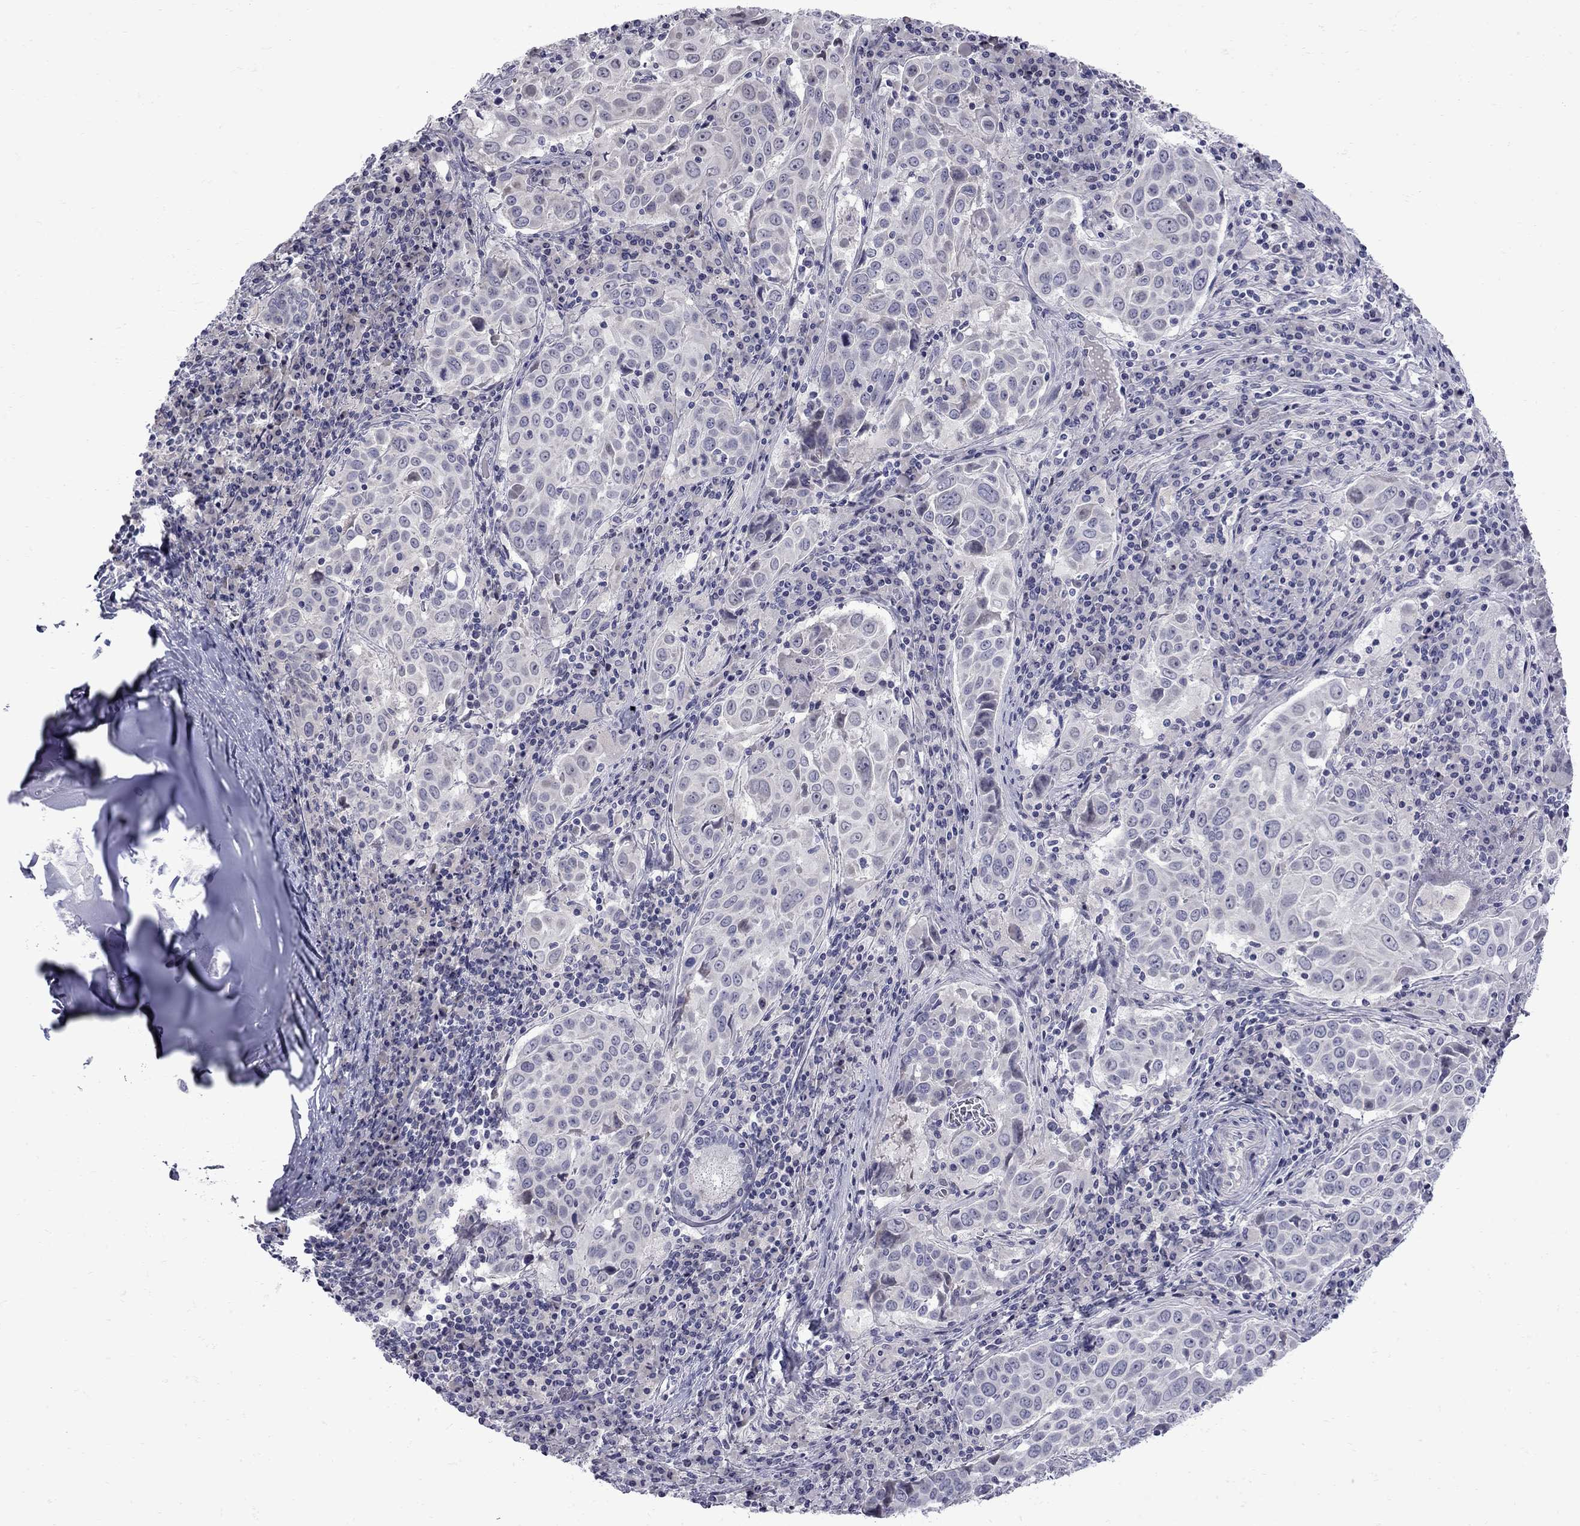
{"staining": {"intensity": "negative", "quantity": "none", "location": "none"}, "tissue": "lung cancer", "cell_type": "Tumor cells", "image_type": "cancer", "snomed": [{"axis": "morphology", "description": "Squamous cell carcinoma, NOS"}, {"axis": "topography", "description": "Lung"}], "caption": "Lung cancer (squamous cell carcinoma) was stained to show a protein in brown. There is no significant staining in tumor cells.", "gene": "NRARP", "patient": {"sex": "male", "age": 57}}